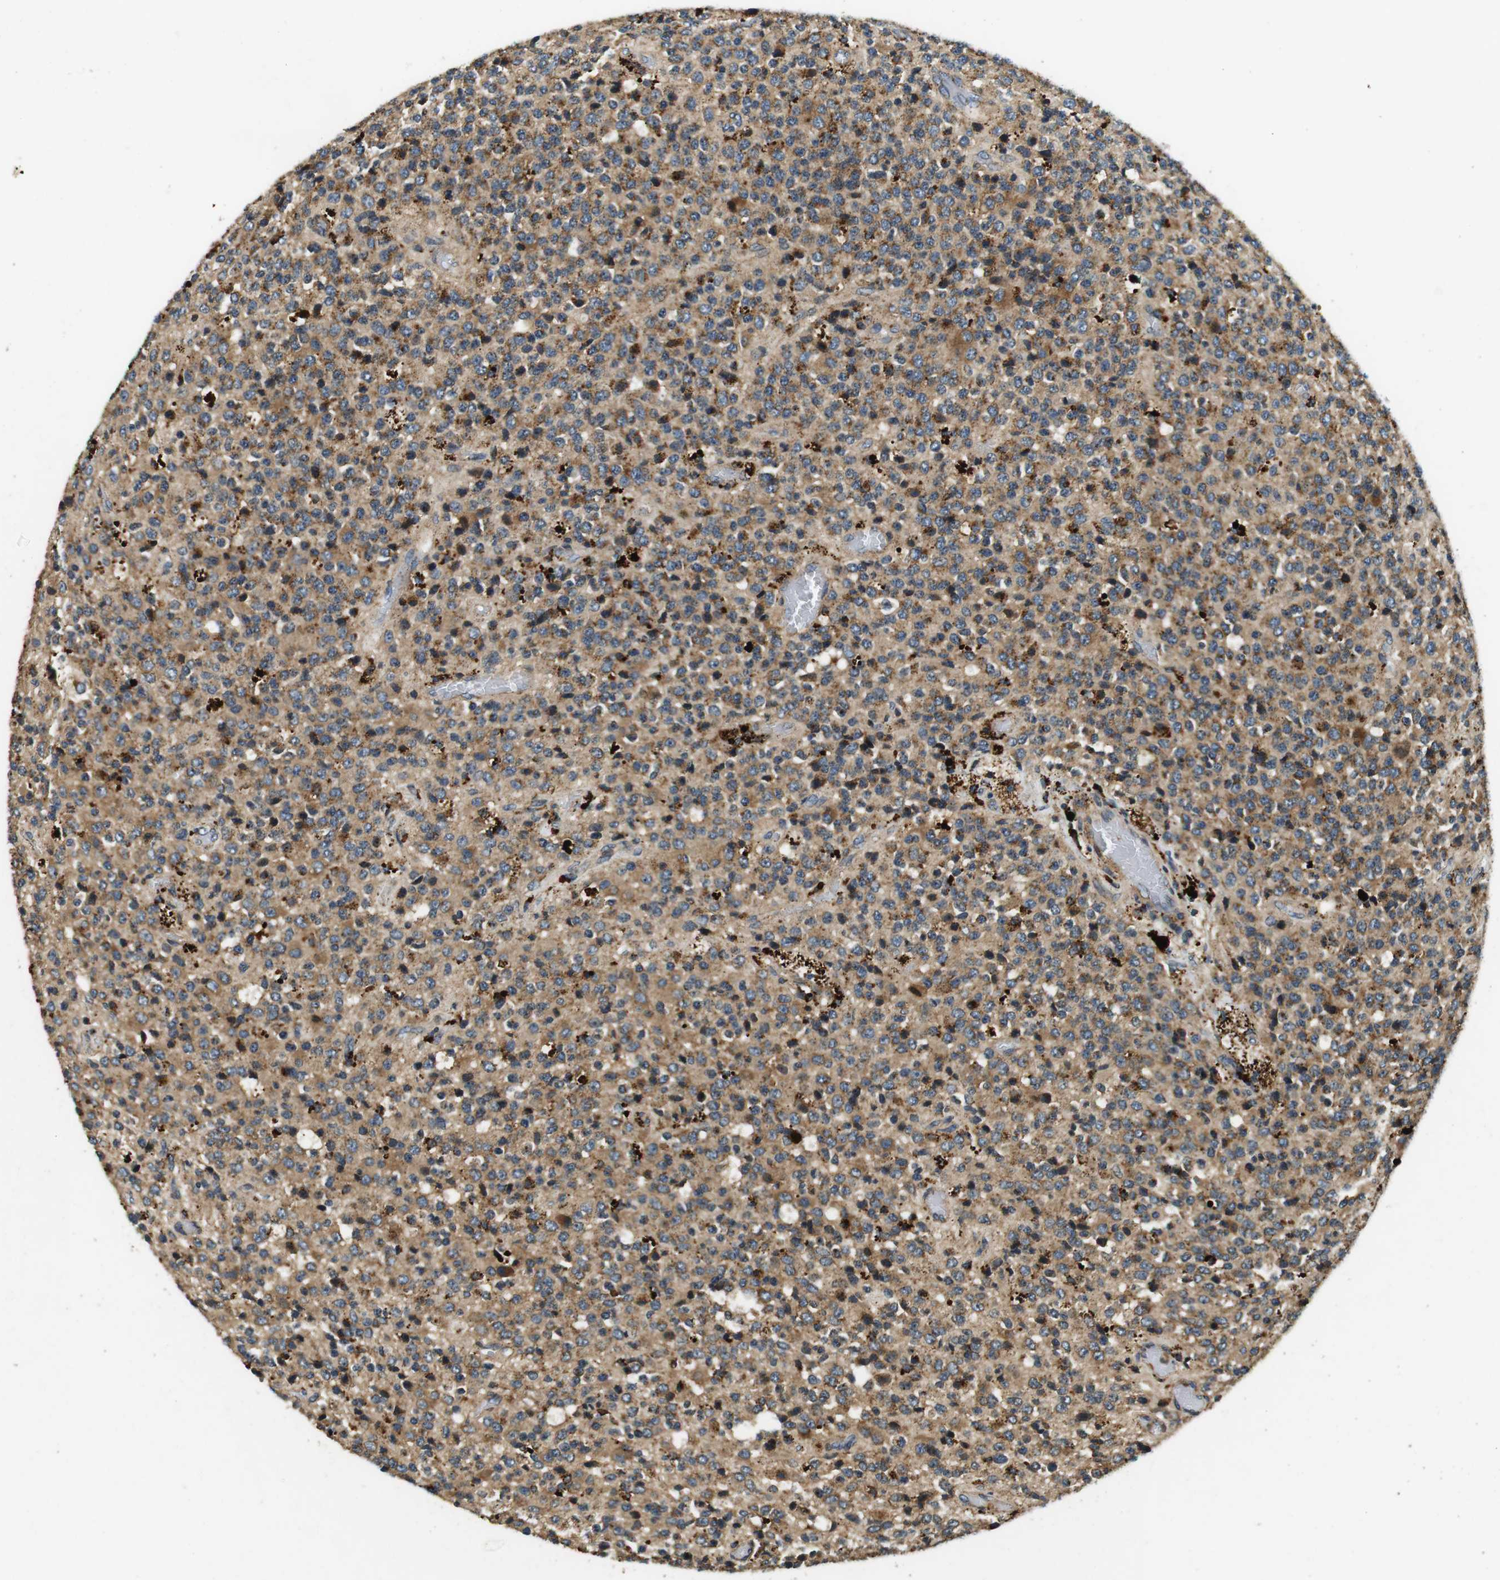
{"staining": {"intensity": "moderate", "quantity": ">75%", "location": "cytoplasmic/membranous"}, "tissue": "glioma", "cell_type": "Tumor cells", "image_type": "cancer", "snomed": [{"axis": "morphology", "description": "Glioma, malignant, High grade"}, {"axis": "topography", "description": "pancreas cauda"}], "caption": "IHC micrograph of human malignant glioma (high-grade) stained for a protein (brown), which exhibits medium levels of moderate cytoplasmic/membranous positivity in about >75% of tumor cells.", "gene": "TXNRD1", "patient": {"sex": "male", "age": 60}}